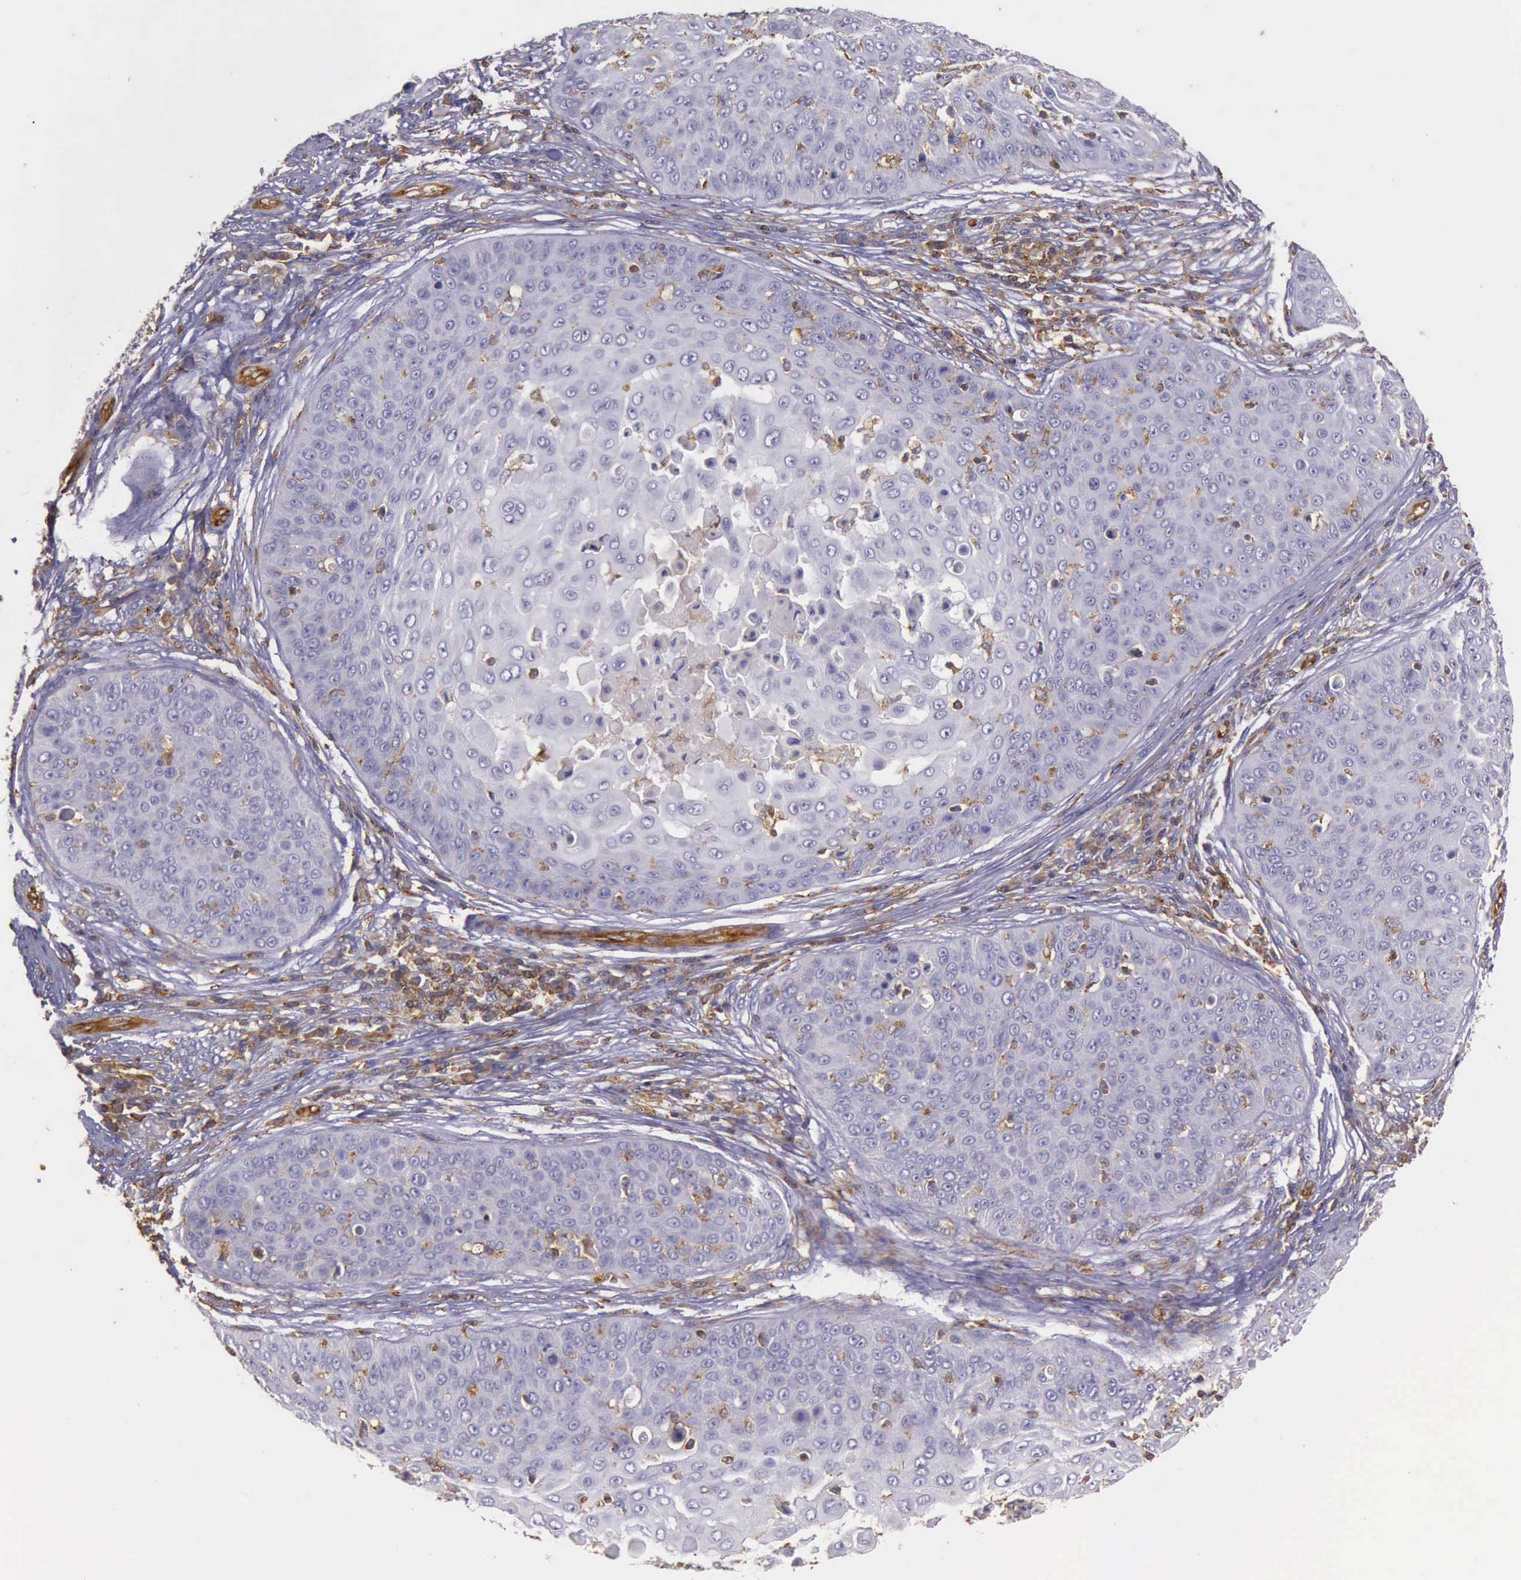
{"staining": {"intensity": "negative", "quantity": "none", "location": "none"}, "tissue": "skin cancer", "cell_type": "Tumor cells", "image_type": "cancer", "snomed": [{"axis": "morphology", "description": "Squamous cell carcinoma, NOS"}, {"axis": "topography", "description": "Skin"}], "caption": "Immunohistochemistry (IHC) photomicrograph of neoplastic tissue: skin cancer stained with DAB (3,3'-diaminobenzidine) demonstrates no significant protein positivity in tumor cells.", "gene": "ARHGAP4", "patient": {"sex": "male", "age": 82}}